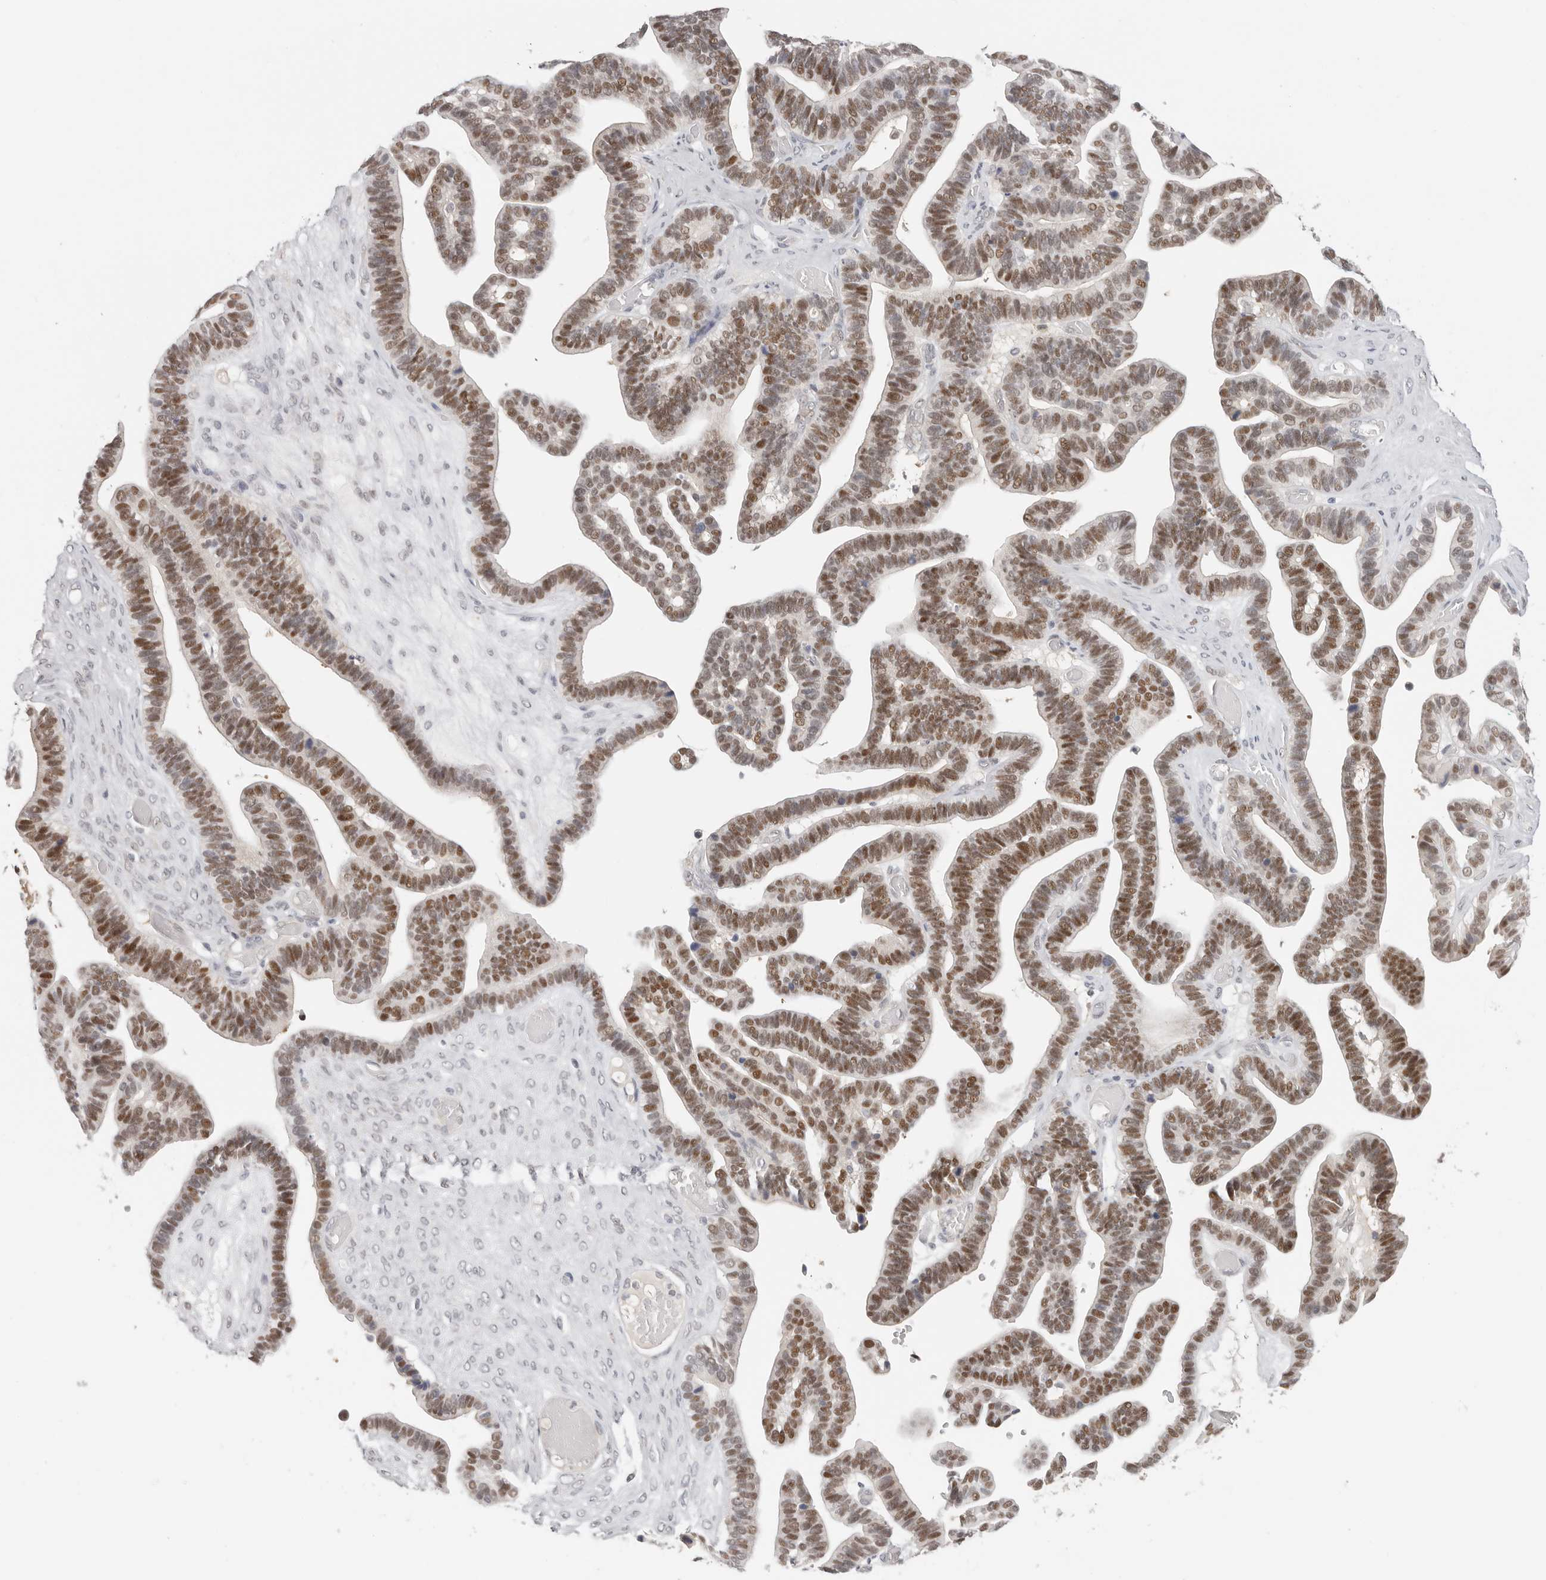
{"staining": {"intensity": "moderate", "quantity": ">75%", "location": "nuclear"}, "tissue": "ovarian cancer", "cell_type": "Tumor cells", "image_type": "cancer", "snomed": [{"axis": "morphology", "description": "Cystadenocarcinoma, serous, NOS"}, {"axis": "topography", "description": "Ovary"}], "caption": "Ovarian serous cystadenocarcinoma was stained to show a protein in brown. There is medium levels of moderate nuclear staining in approximately >75% of tumor cells.", "gene": "LARP7", "patient": {"sex": "female", "age": 56}}